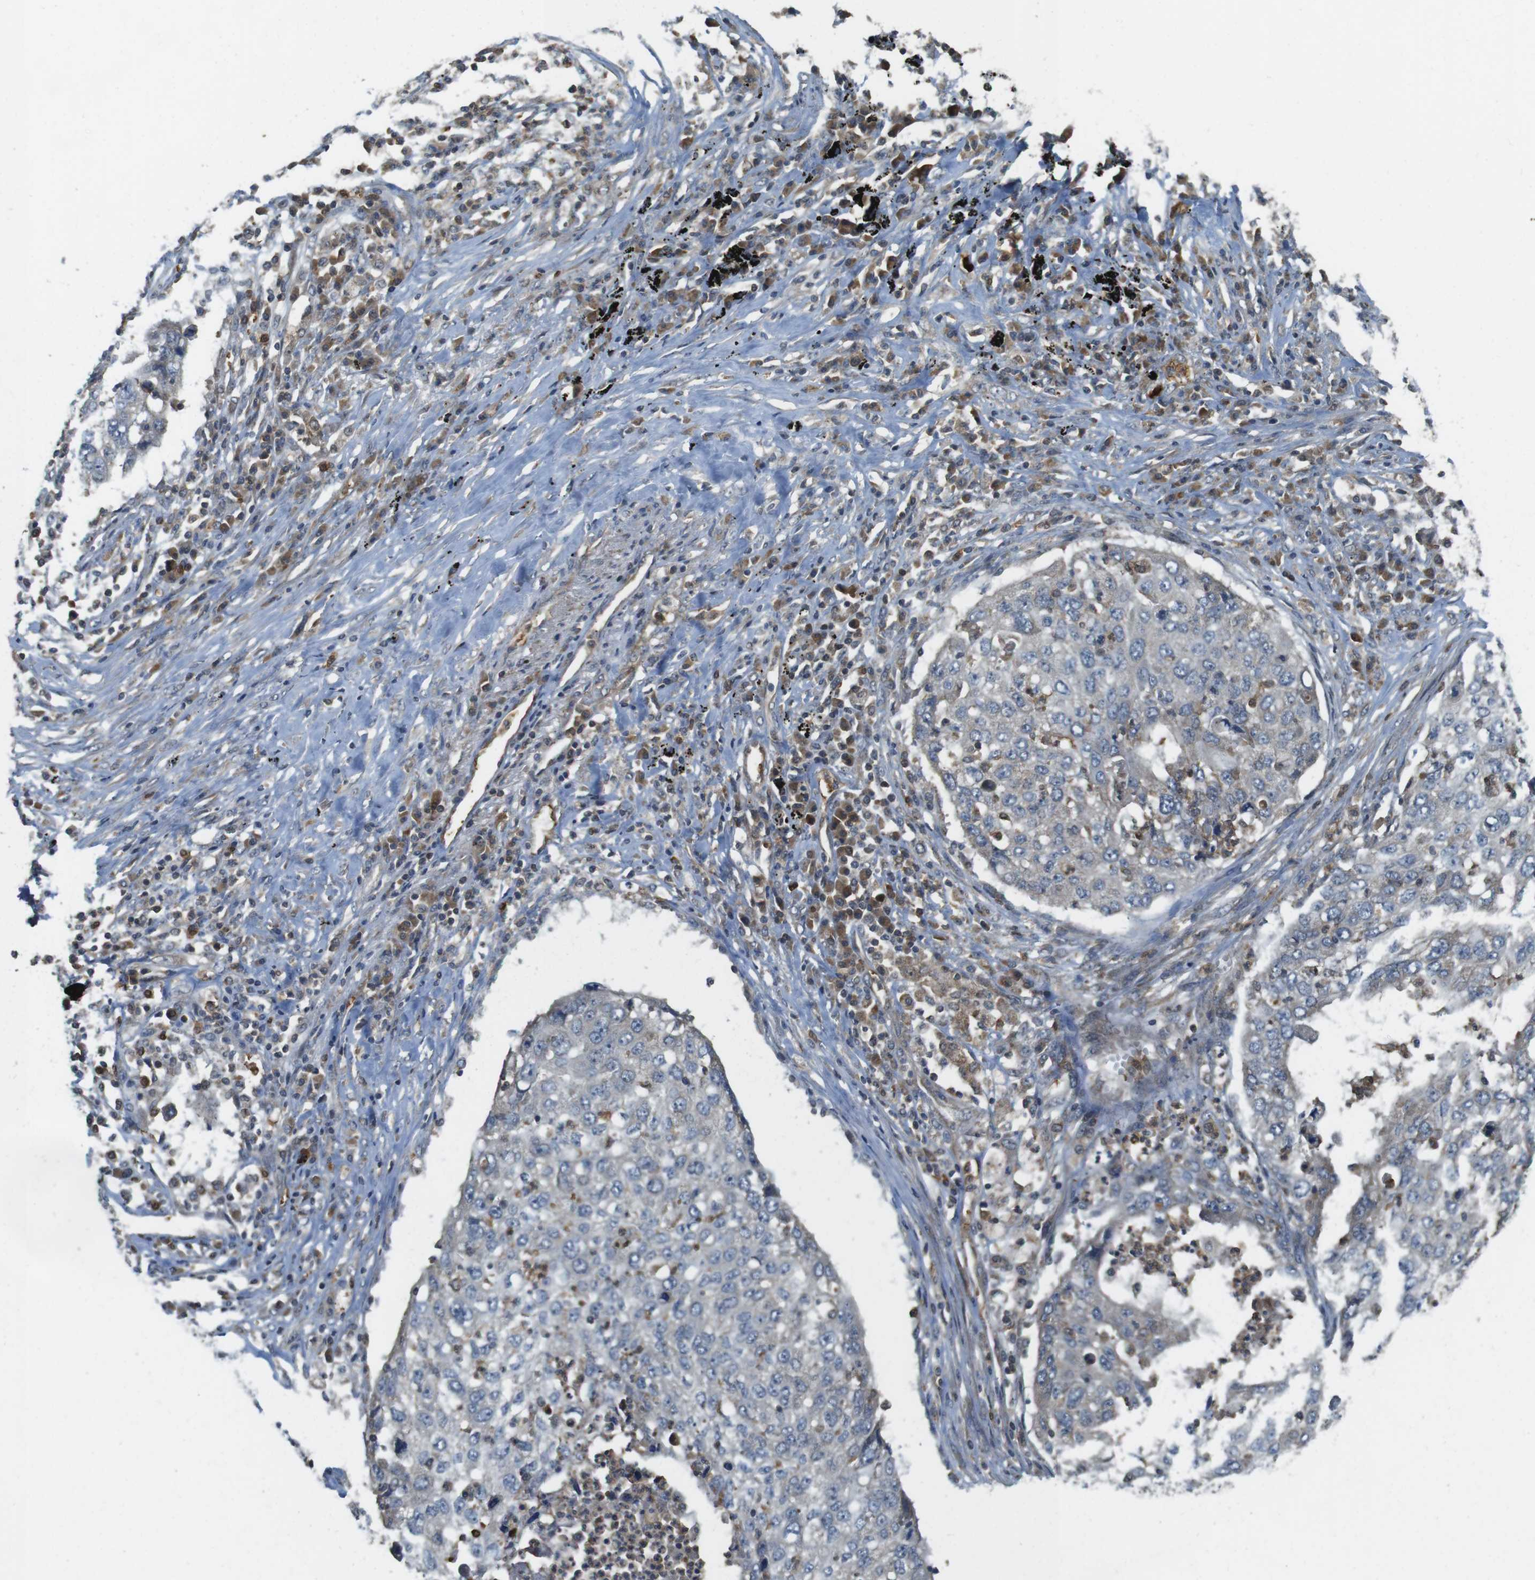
{"staining": {"intensity": "negative", "quantity": "none", "location": "none"}, "tissue": "lung cancer", "cell_type": "Tumor cells", "image_type": "cancer", "snomed": [{"axis": "morphology", "description": "Squamous cell carcinoma, NOS"}, {"axis": "topography", "description": "Lung"}], "caption": "DAB immunohistochemical staining of human squamous cell carcinoma (lung) exhibits no significant expression in tumor cells.", "gene": "LRRC3B", "patient": {"sex": "female", "age": 63}}